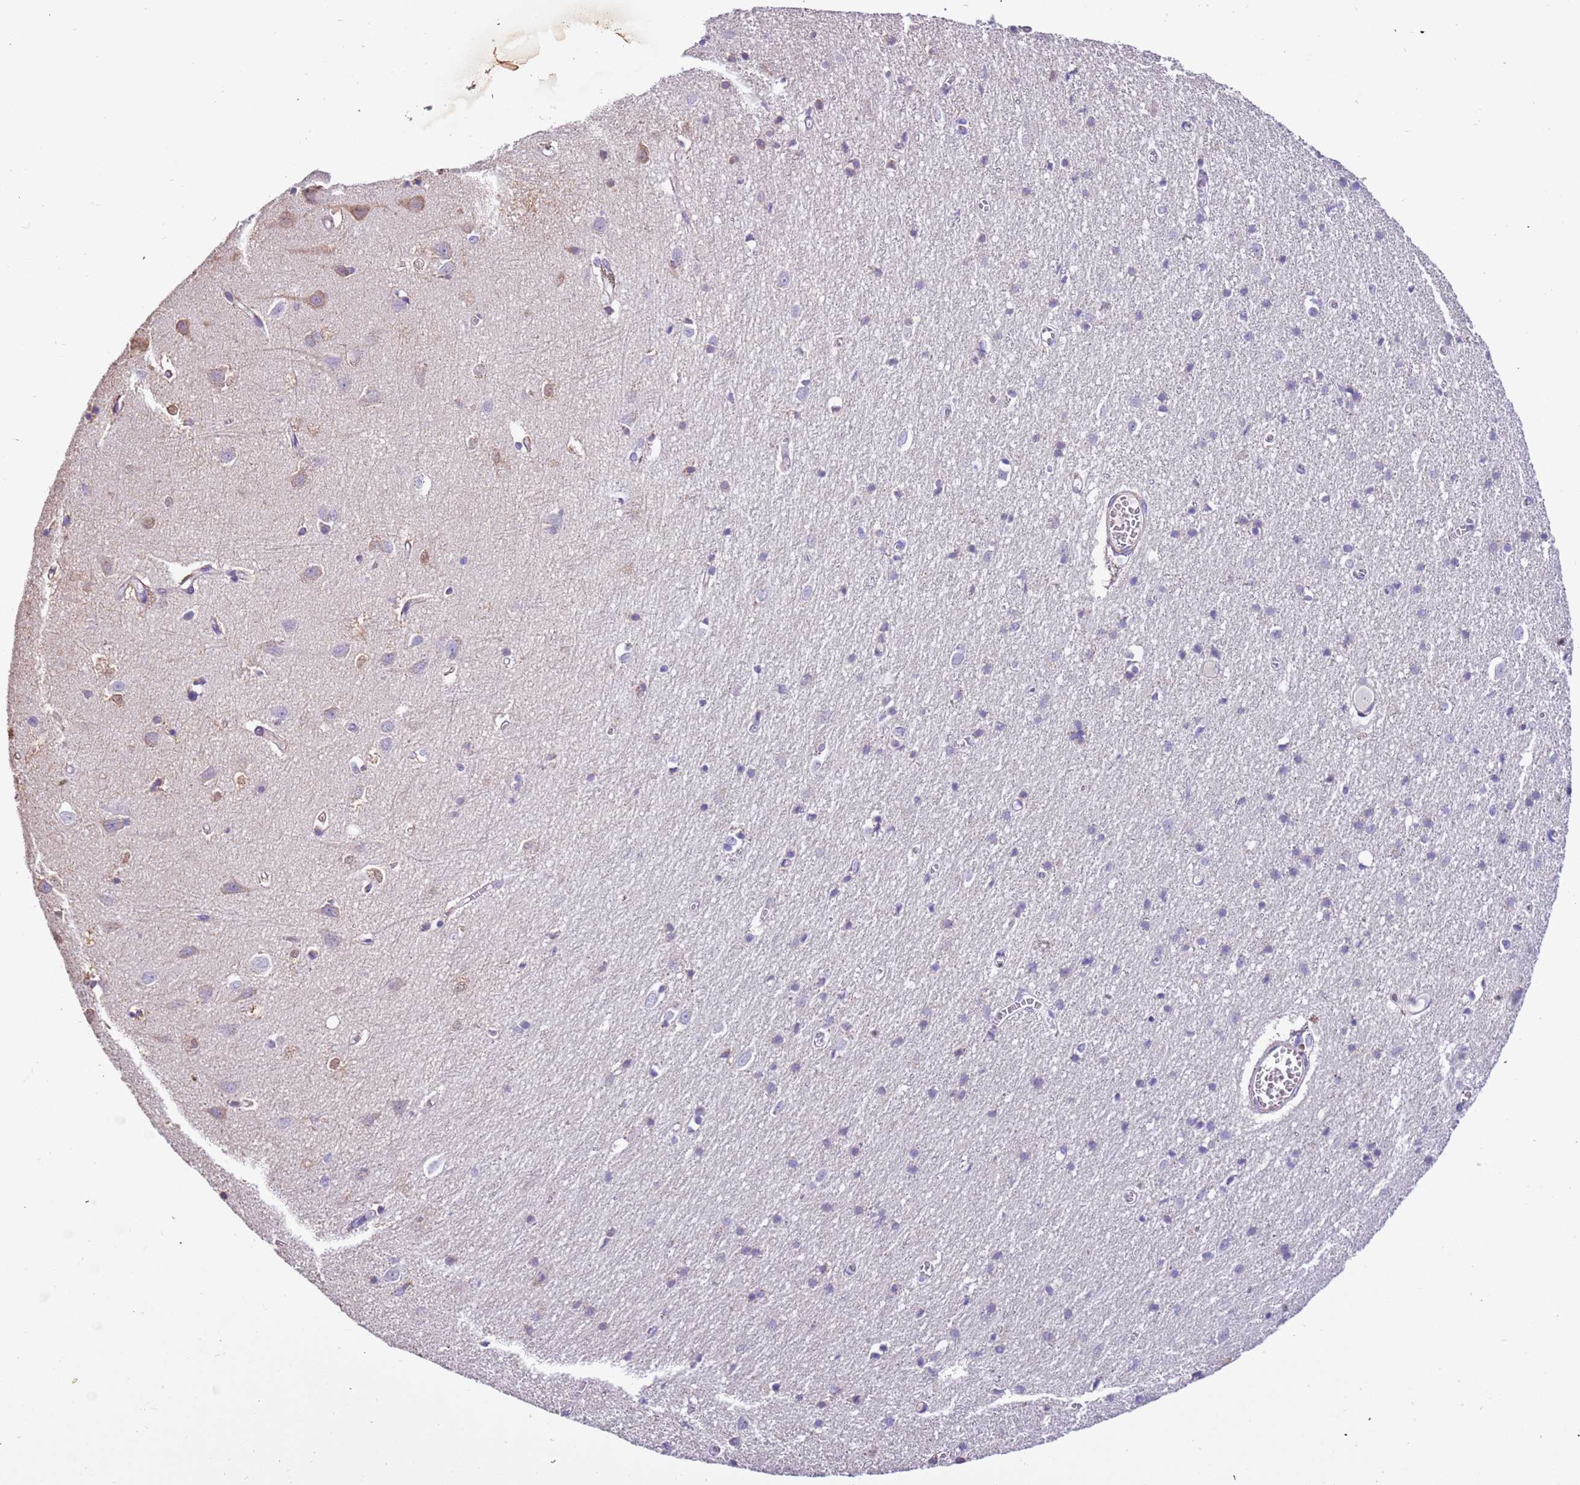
{"staining": {"intensity": "negative", "quantity": "none", "location": "none"}, "tissue": "cerebral cortex", "cell_type": "Endothelial cells", "image_type": "normal", "snomed": [{"axis": "morphology", "description": "Normal tissue, NOS"}, {"axis": "topography", "description": "Cerebral cortex"}], "caption": "This is an immunohistochemistry image of unremarkable human cerebral cortex. There is no positivity in endothelial cells.", "gene": "PCGF2", "patient": {"sex": "female", "age": 64}}